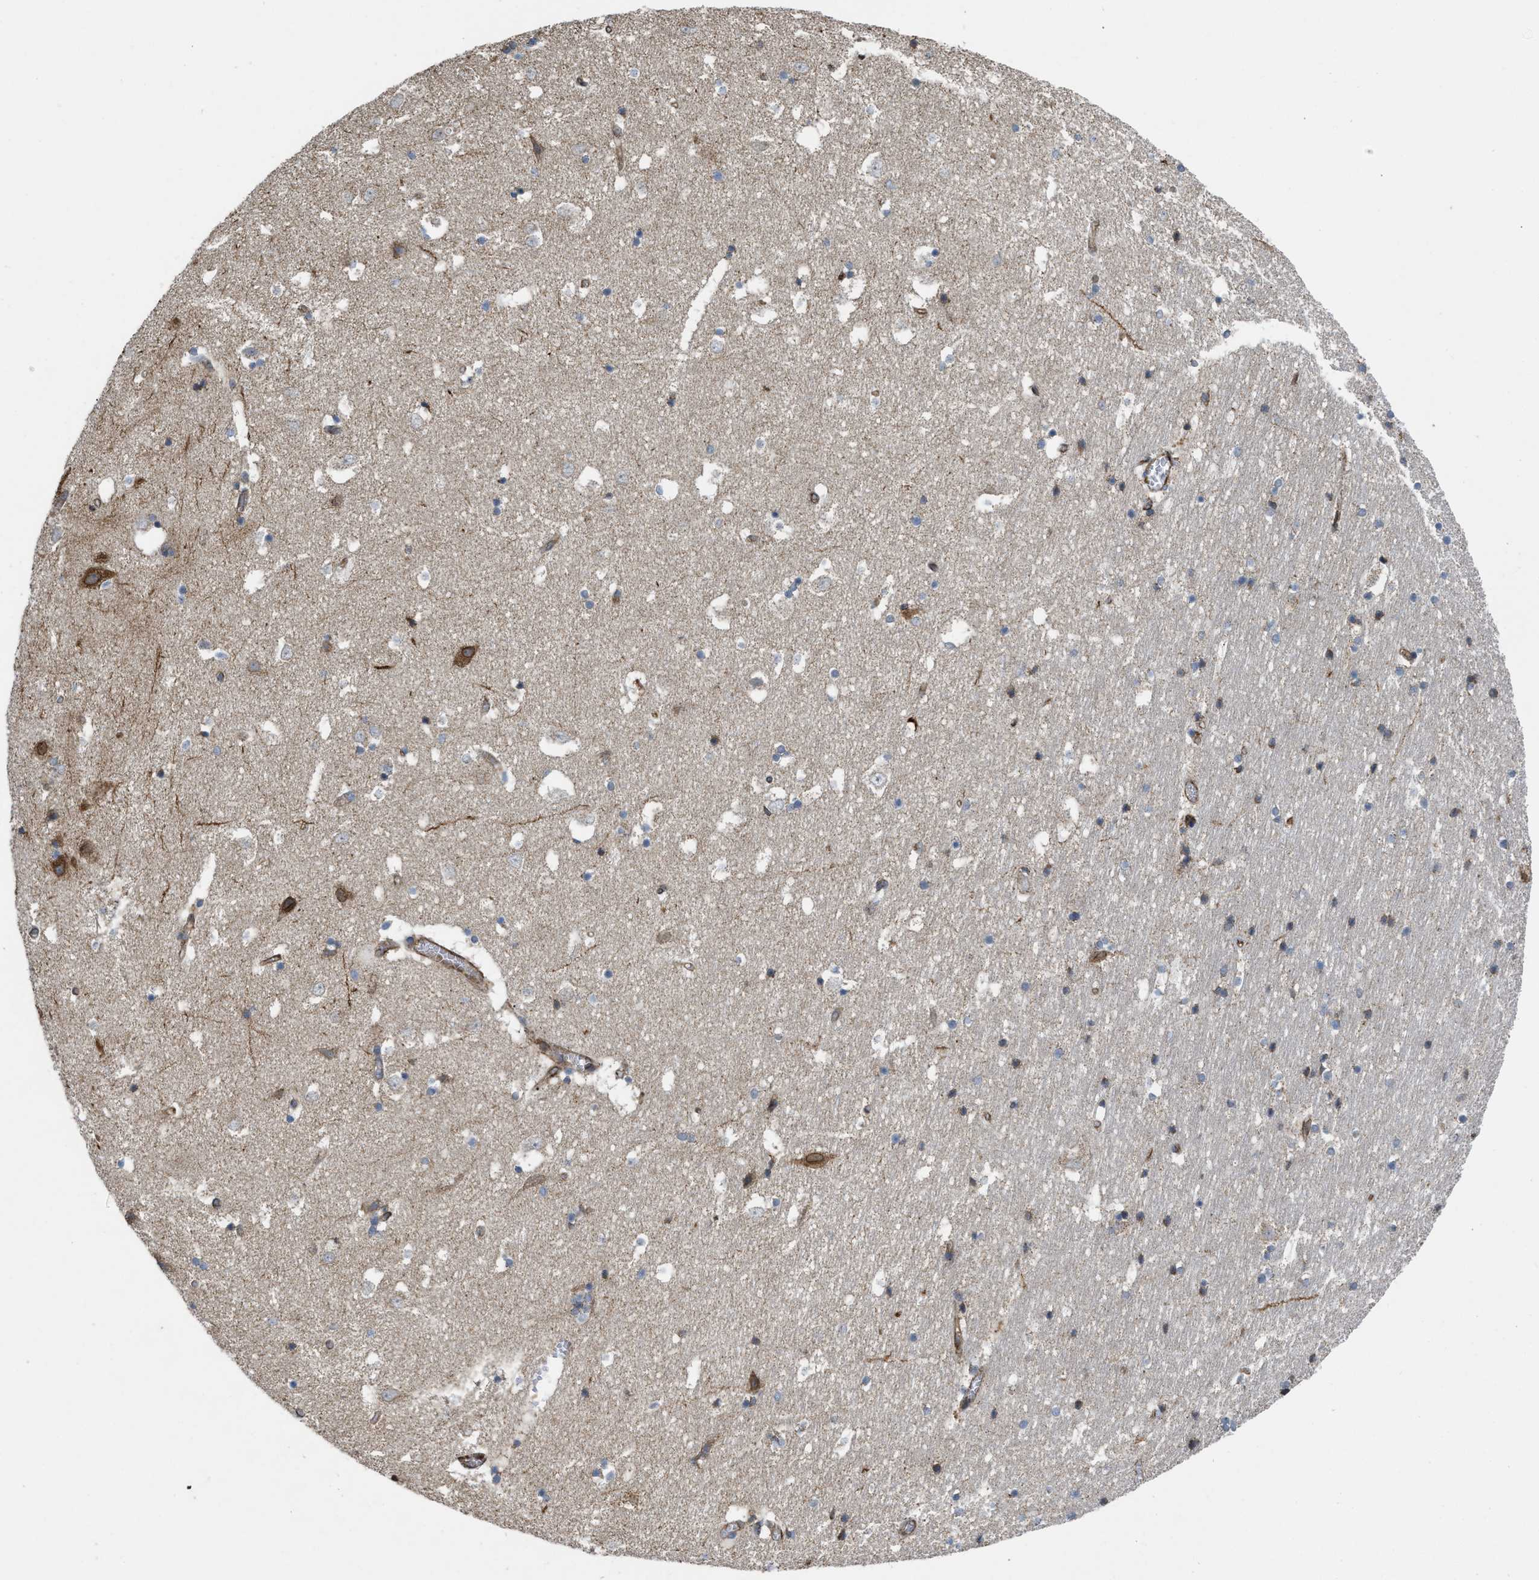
{"staining": {"intensity": "moderate", "quantity": "<25%", "location": "cytoplasmic/membranous"}, "tissue": "hippocampus", "cell_type": "Glial cells", "image_type": "normal", "snomed": [{"axis": "morphology", "description": "Normal tissue, NOS"}, {"axis": "topography", "description": "Hippocampus"}], "caption": "This is a micrograph of IHC staining of unremarkable hippocampus, which shows moderate staining in the cytoplasmic/membranous of glial cells.", "gene": "EOGT", "patient": {"sex": "male", "age": 45}}